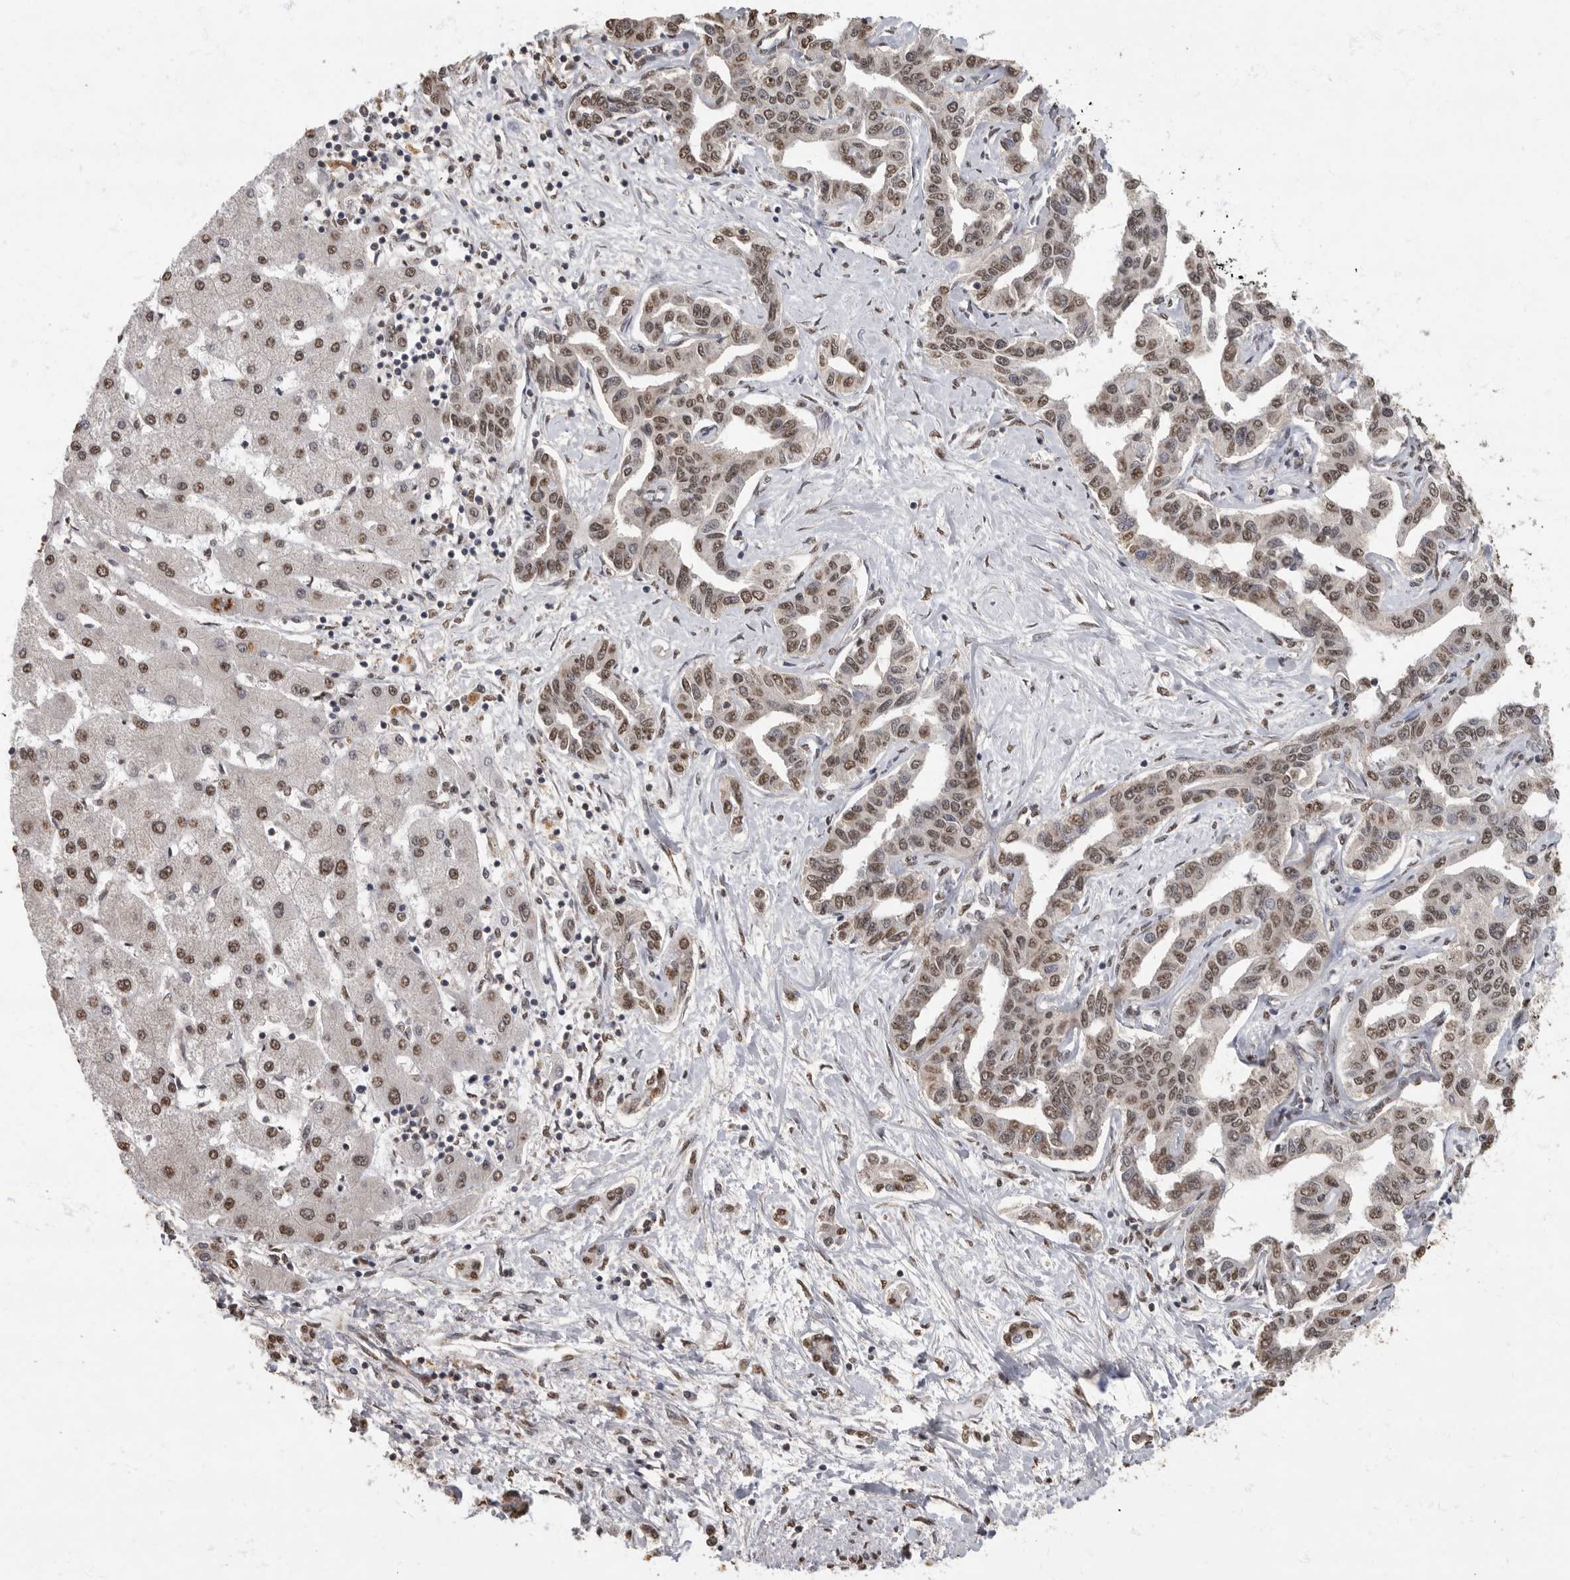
{"staining": {"intensity": "moderate", "quantity": ">75%", "location": "nuclear"}, "tissue": "liver cancer", "cell_type": "Tumor cells", "image_type": "cancer", "snomed": [{"axis": "morphology", "description": "Cholangiocarcinoma"}, {"axis": "topography", "description": "Liver"}], "caption": "Liver cholangiocarcinoma stained with a protein marker reveals moderate staining in tumor cells.", "gene": "NBL1", "patient": {"sex": "male", "age": 59}}